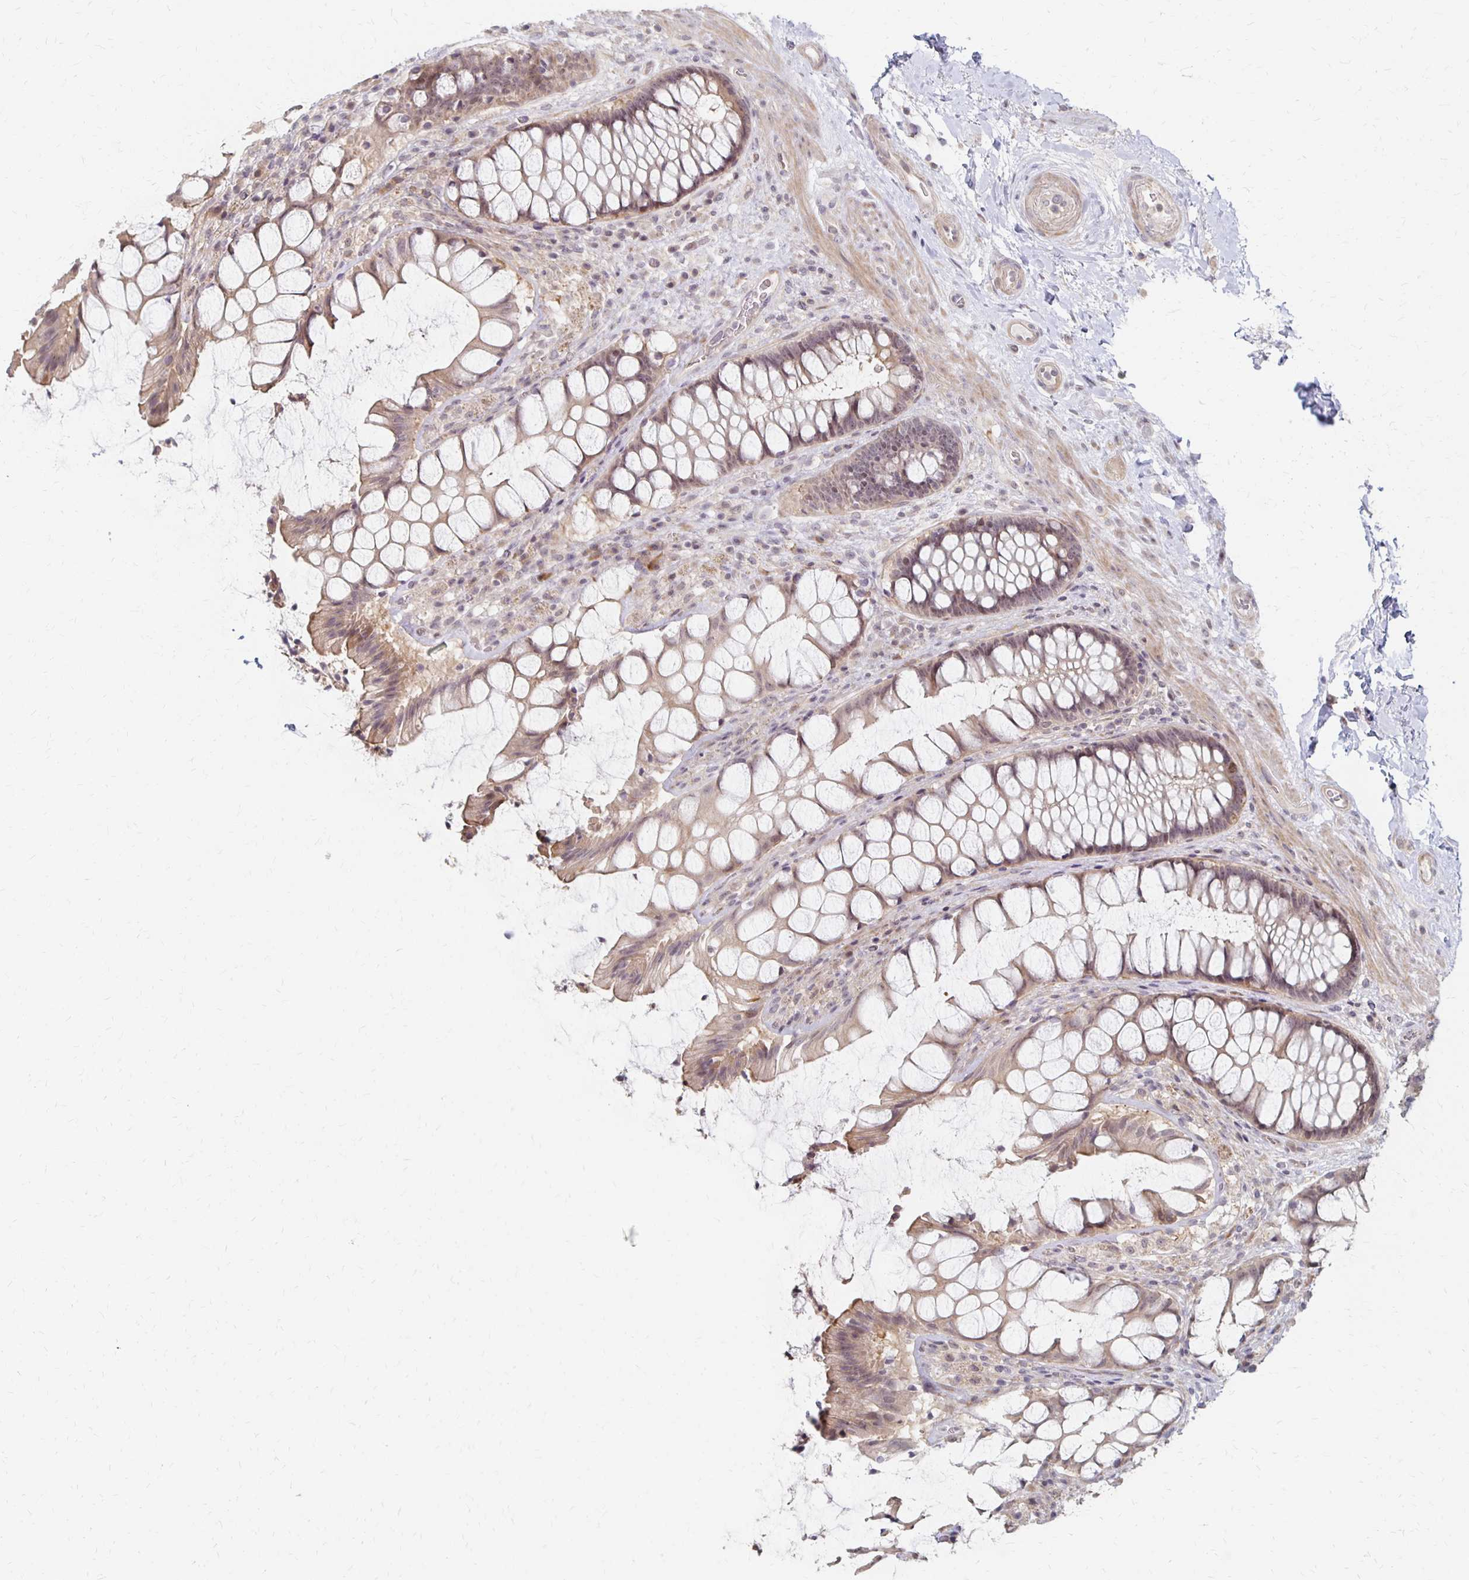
{"staining": {"intensity": "moderate", "quantity": "25%-75%", "location": "cytoplasmic/membranous"}, "tissue": "rectum", "cell_type": "Glandular cells", "image_type": "normal", "snomed": [{"axis": "morphology", "description": "Normal tissue, NOS"}, {"axis": "topography", "description": "Rectum"}], "caption": "High-power microscopy captured an IHC image of unremarkable rectum, revealing moderate cytoplasmic/membranous staining in approximately 25%-75% of glandular cells.", "gene": "PRKCB", "patient": {"sex": "female", "age": 58}}